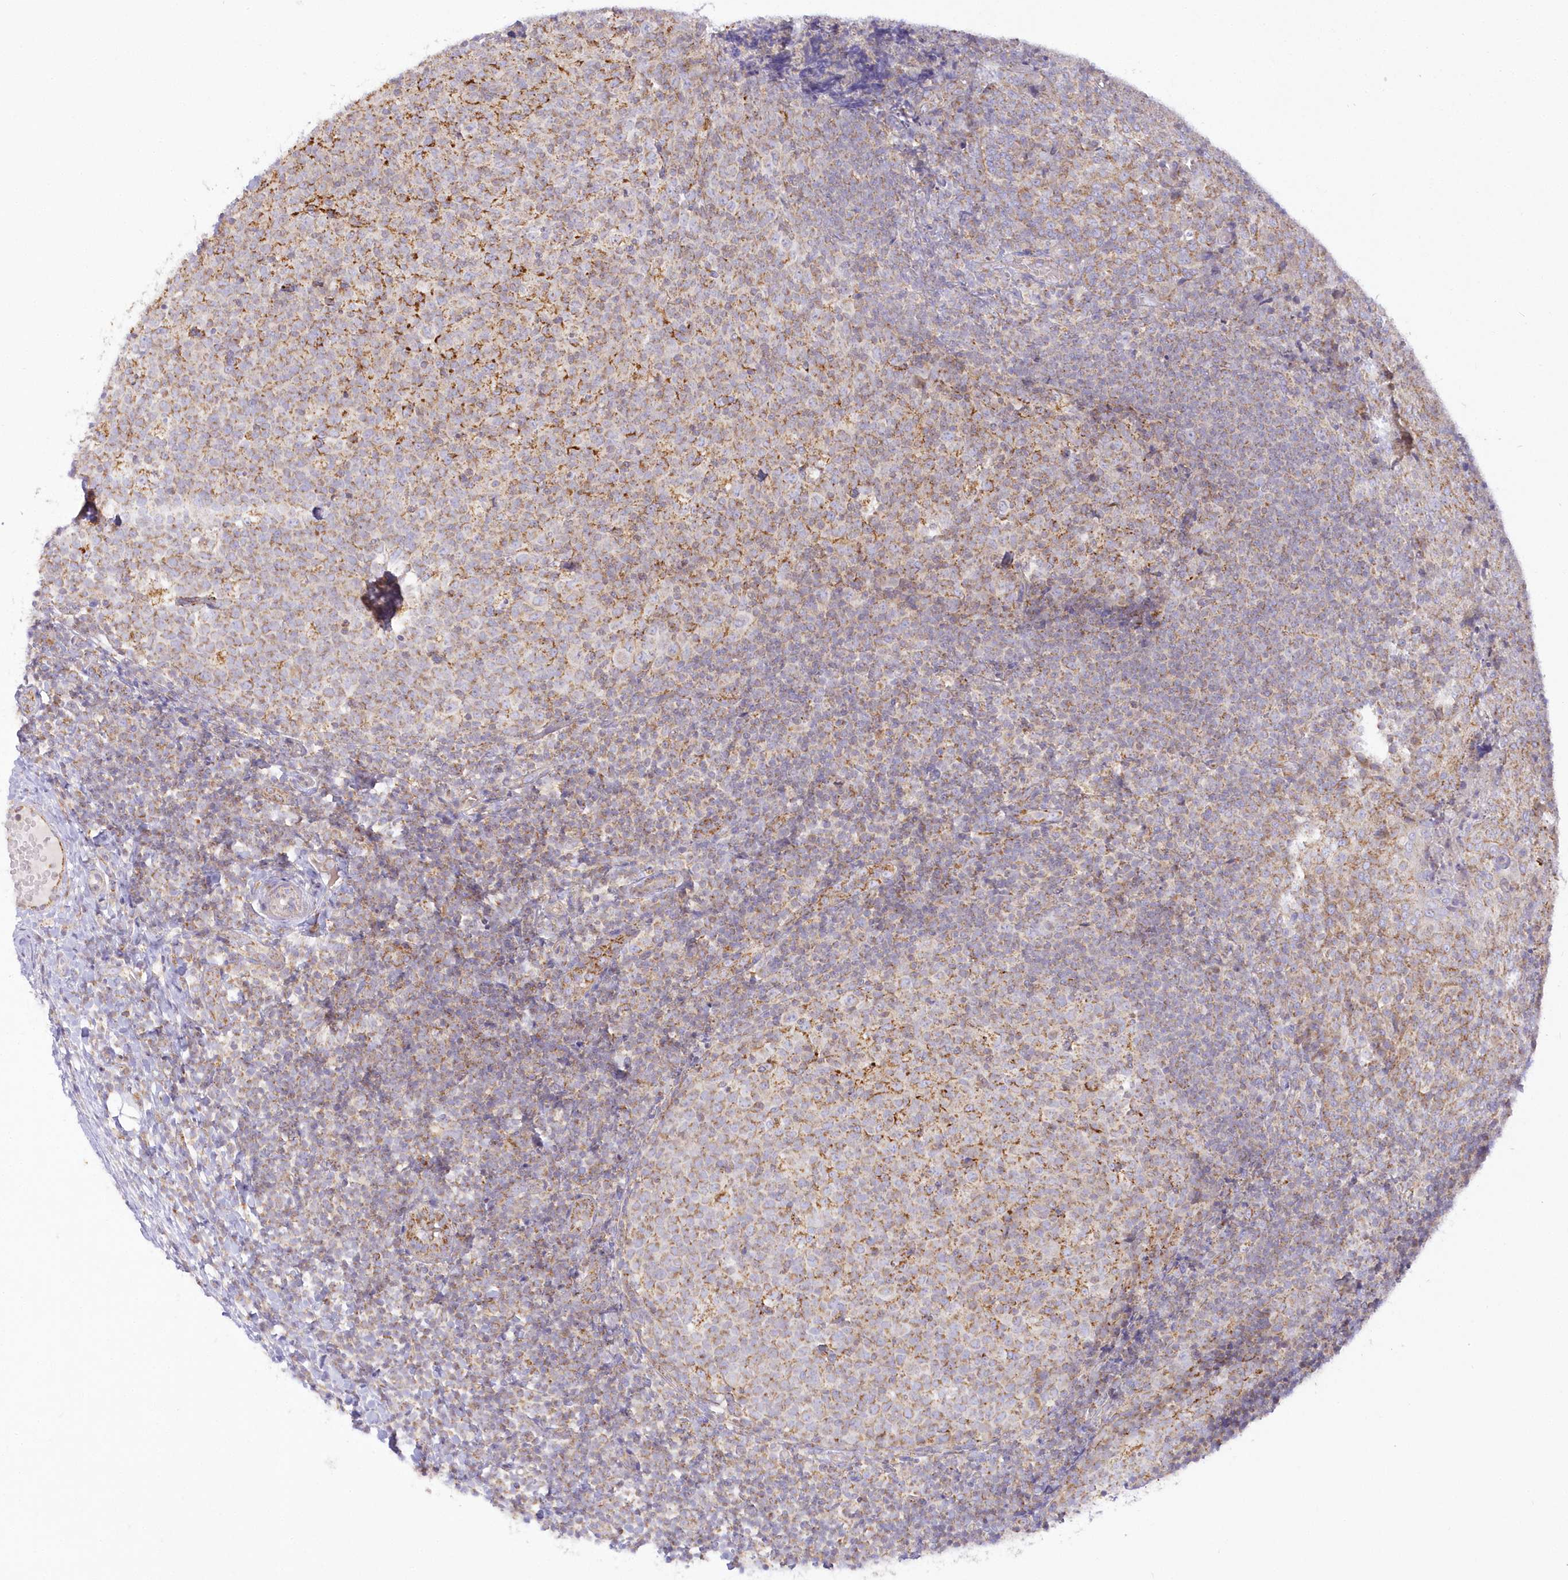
{"staining": {"intensity": "moderate", "quantity": "25%-75%", "location": "cytoplasmic/membranous"}, "tissue": "tonsil", "cell_type": "Germinal center cells", "image_type": "normal", "snomed": [{"axis": "morphology", "description": "Normal tissue, NOS"}, {"axis": "topography", "description": "Tonsil"}], "caption": "The immunohistochemical stain shows moderate cytoplasmic/membranous expression in germinal center cells of unremarkable tonsil.", "gene": "TBC1D14", "patient": {"sex": "female", "age": 19}}